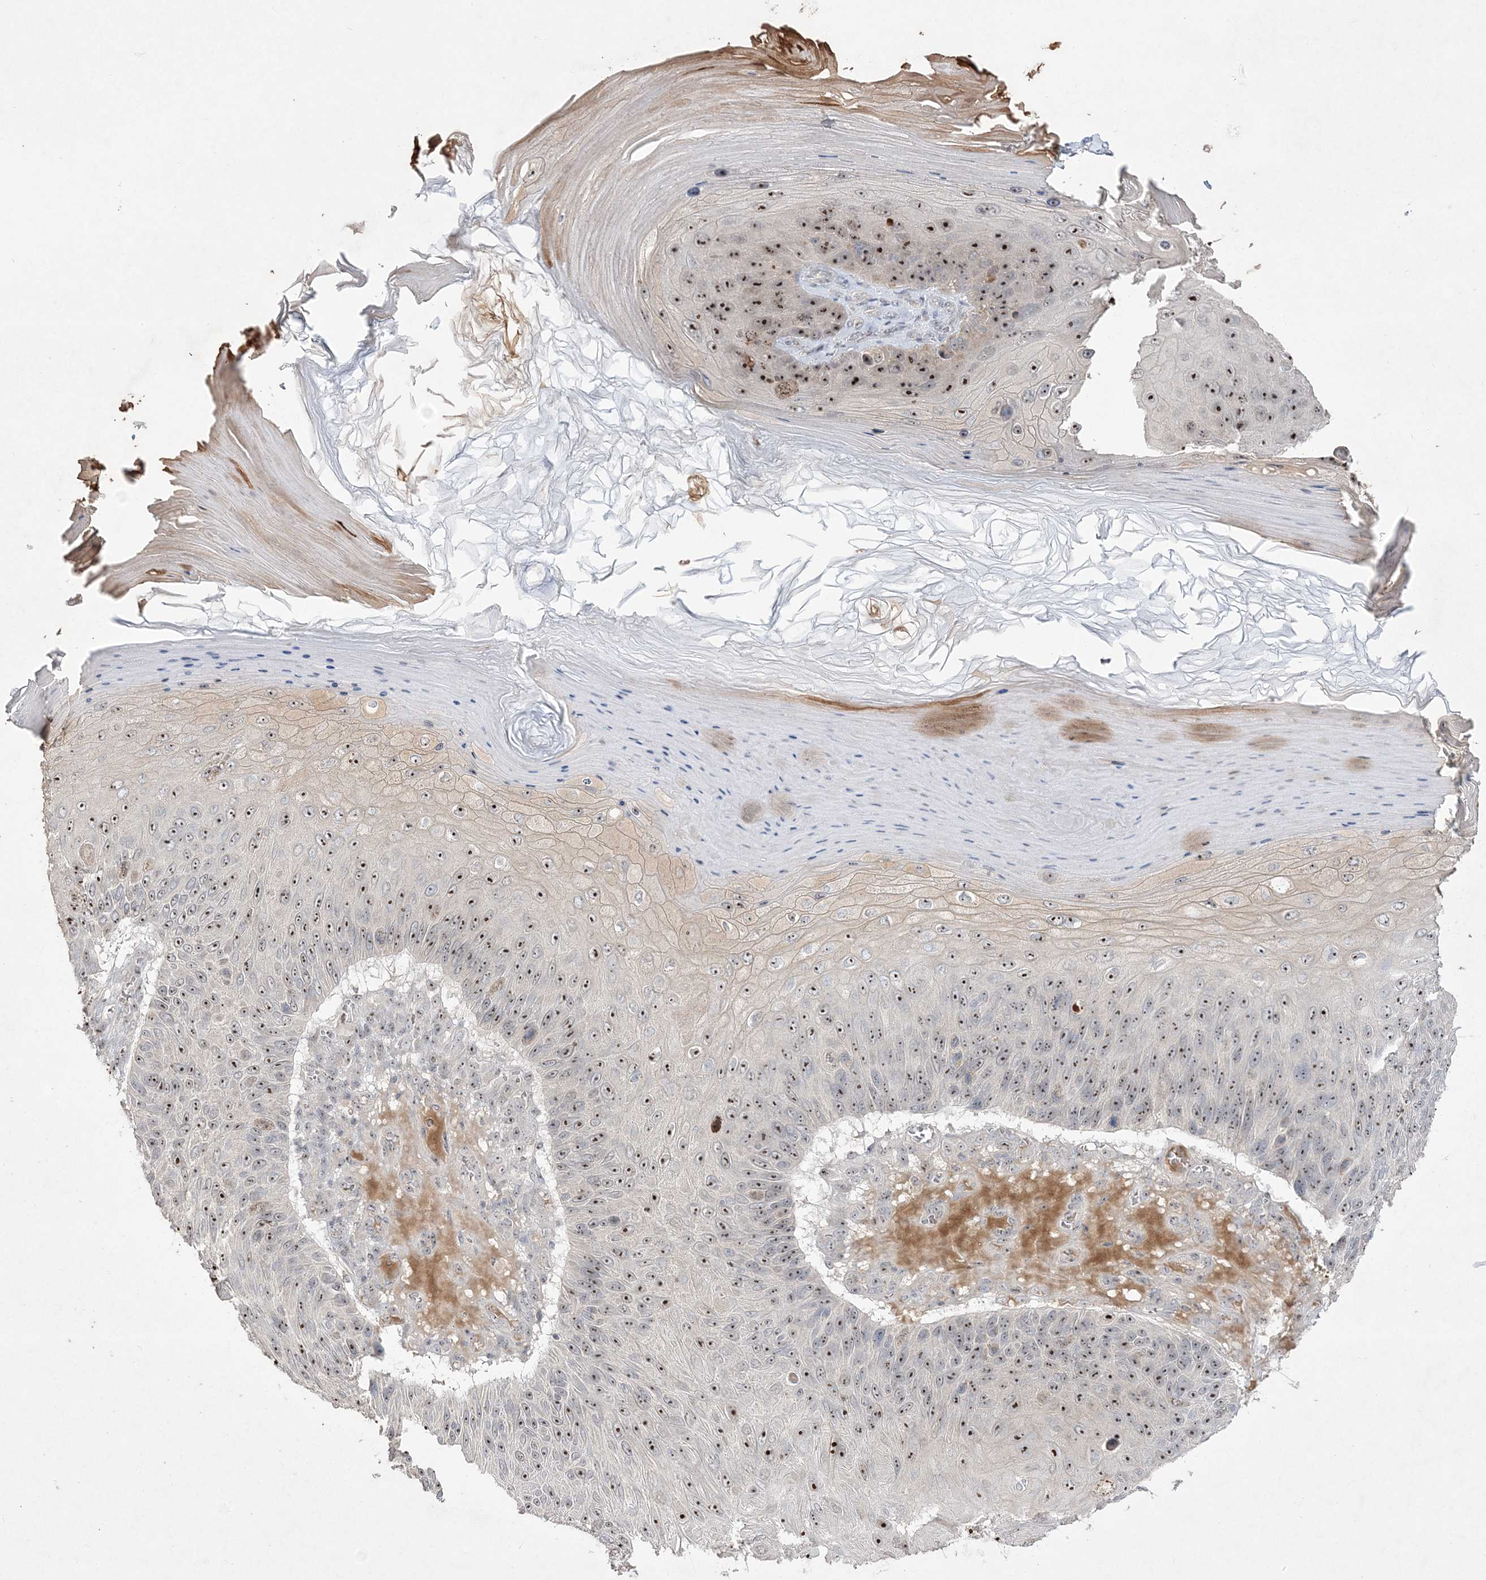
{"staining": {"intensity": "strong", "quantity": ">75%", "location": "nuclear"}, "tissue": "skin cancer", "cell_type": "Tumor cells", "image_type": "cancer", "snomed": [{"axis": "morphology", "description": "Squamous cell carcinoma, NOS"}, {"axis": "topography", "description": "Skin"}], "caption": "This is an image of immunohistochemistry staining of skin squamous cell carcinoma, which shows strong expression in the nuclear of tumor cells.", "gene": "NOP16", "patient": {"sex": "female", "age": 88}}